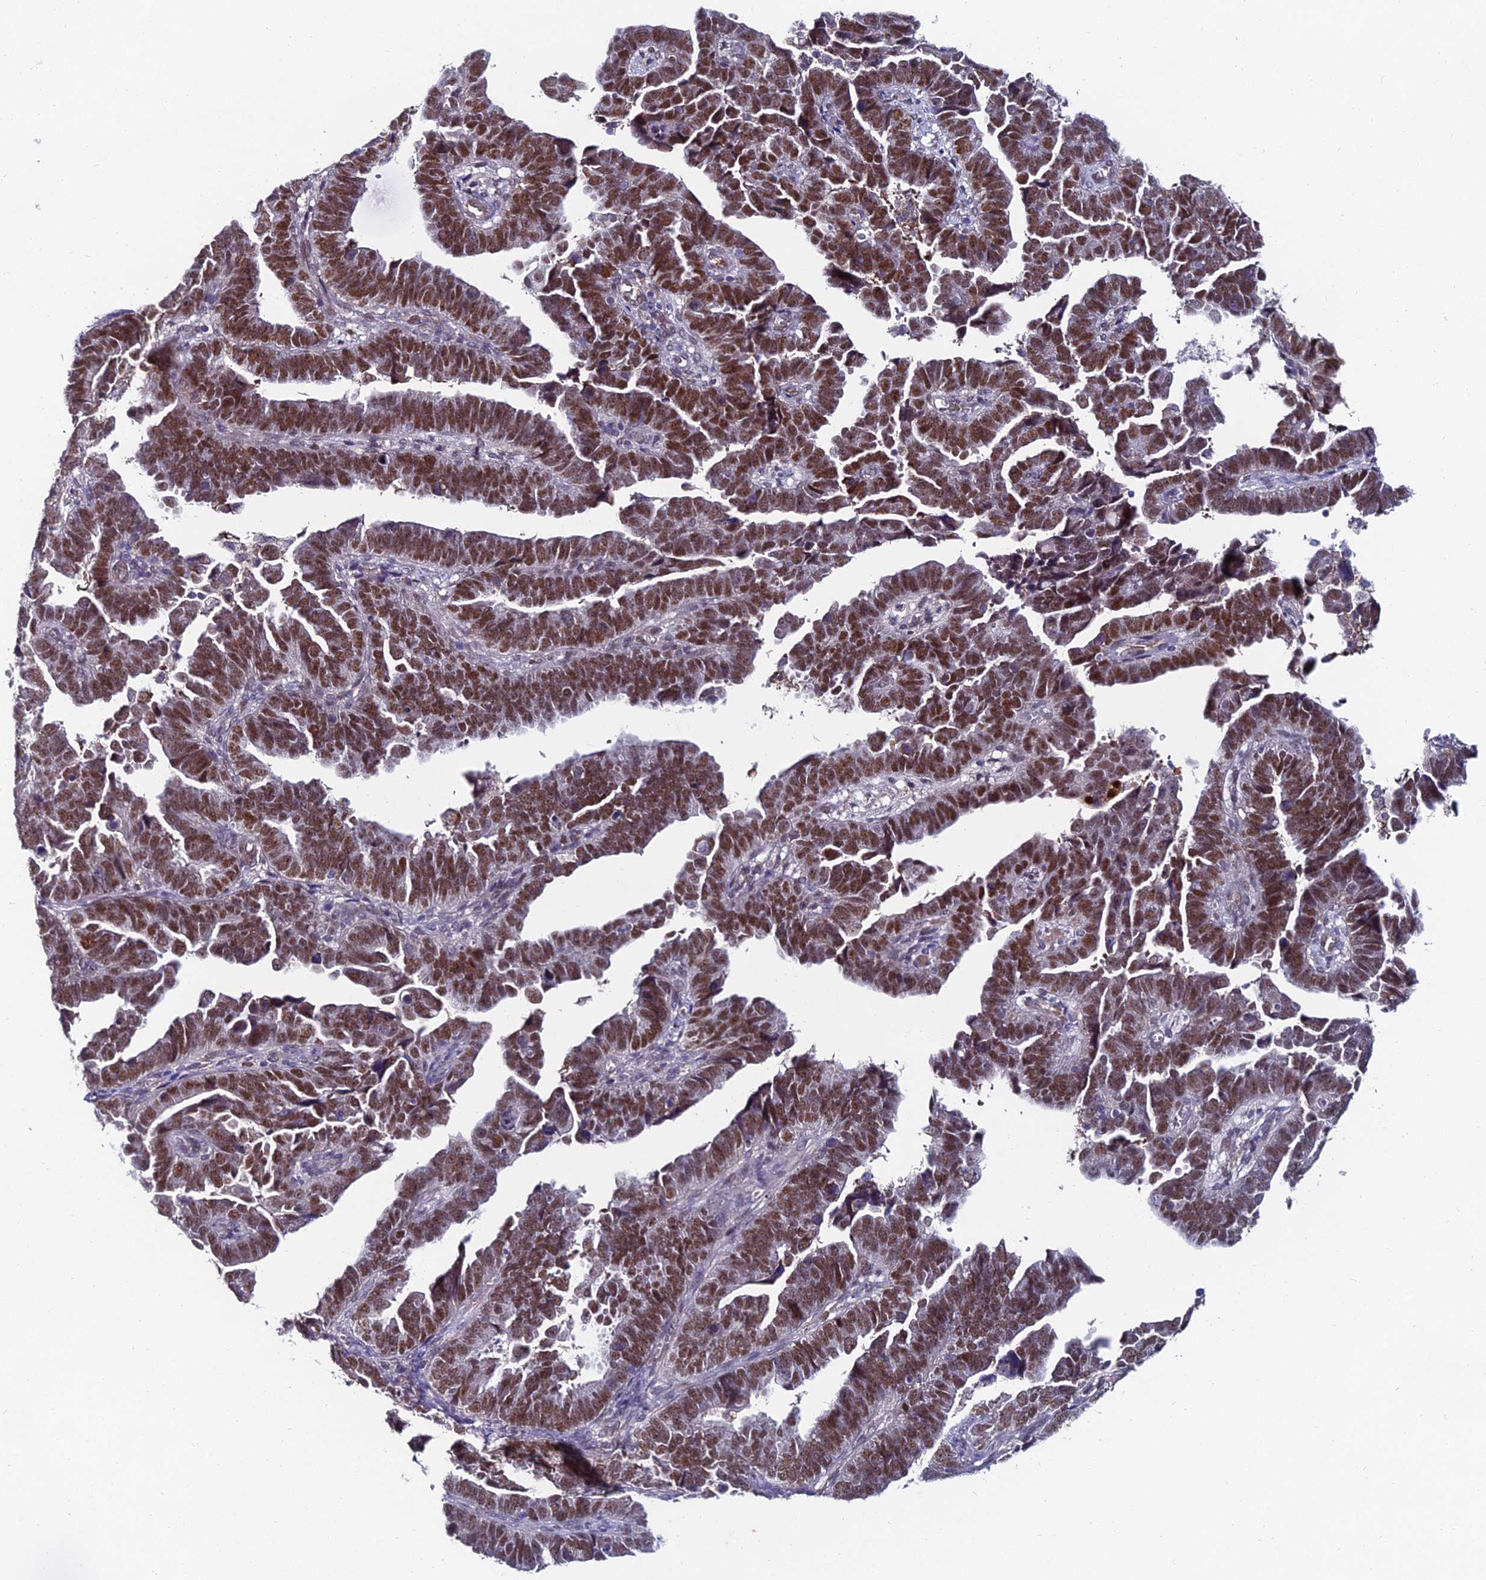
{"staining": {"intensity": "moderate", "quantity": ">75%", "location": "nuclear"}, "tissue": "endometrial cancer", "cell_type": "Tumor cells", "image_type": "cancer", "snomed": [{"axis": "morphology", "description": "Adenocarcinoma, NOS"}, {"axis": "topography", "description": "Endometrium"}], "caption": "Immunohistochemical staining of endometrial cancer reveals moderate nuclear protein staining in approximately >75% of tumor cells.", "gene": "TRIM24", "patient": {"sex": "female", "age": 75}}